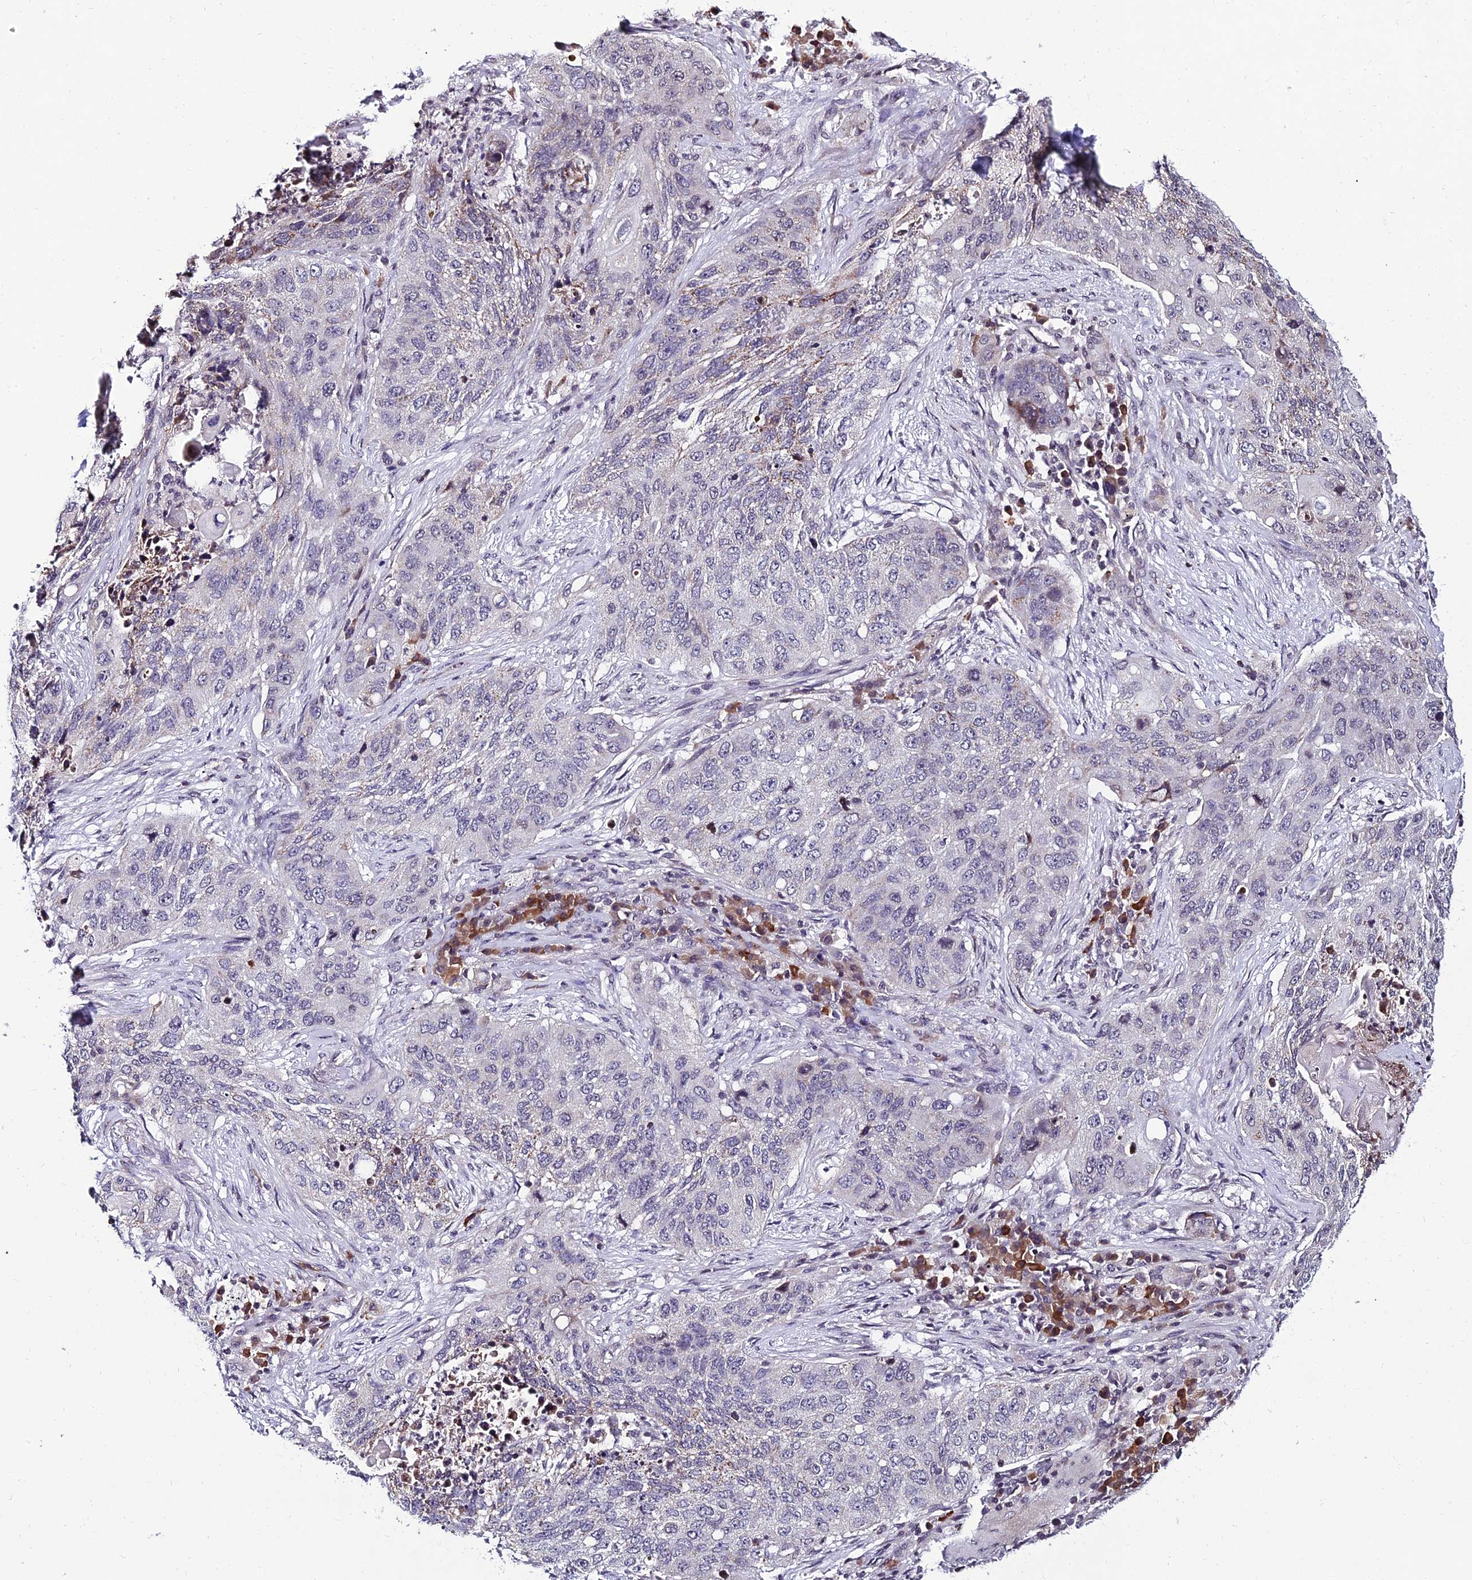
{"staining": {"intensity": "weak", "quantity": "<25%", "location": "cytoplasmic/membranous"}, "tissue": "lung cancer", "cell_type": "Tumor cells", "image_type": "cancer", "snomed": [{"axis": "morphology", "description": "Squamous cell carcinoma, NOS"}, {"axis": "topography", "description": "Lung"}], "caption": "This micrograph is of lung cancer stained with immunohistochemistry (IHC) to label a protein in brown with the nuclei are counter-stained blue. There is no positivity in tumor cells.", "gene": "CDNF", "patient": {"sex": "female", "age": 63}}